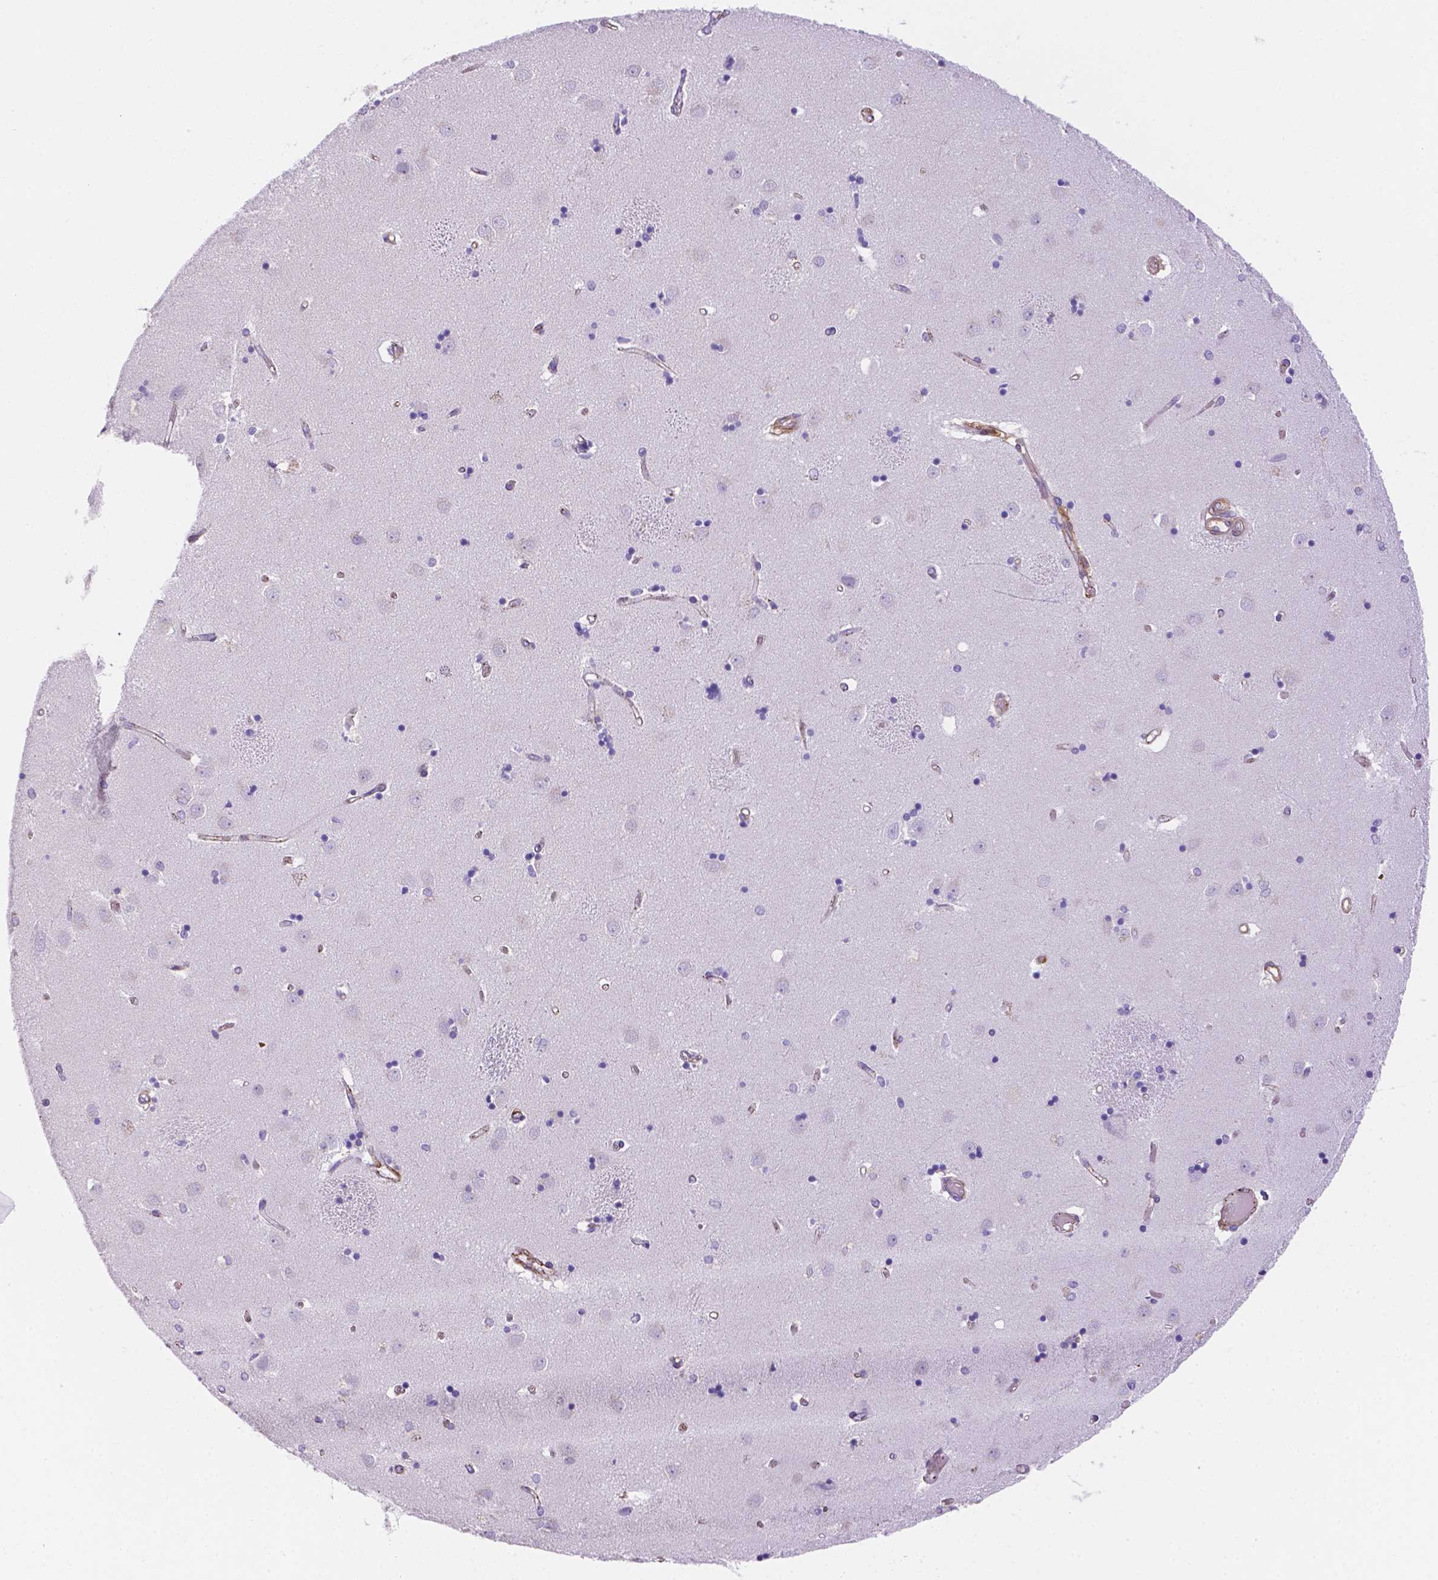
{"staining": {"intensity": "negative", "quantity": "none", "location": "none"}, "tissue": "caudate", "cell_type": "Glial cells", "image_type": "normal", "snomed": [{"axis": "morphology", "description": "Normal tissue, NOS"}, {"axis": "topography", "description": "Lateral ventricle wall"}], "caption": "The IHC micrograph has no significant expression in glial cells of caudate.", "gene": "SLC40A1", "patient": {"sex": "male", "age": 54}}